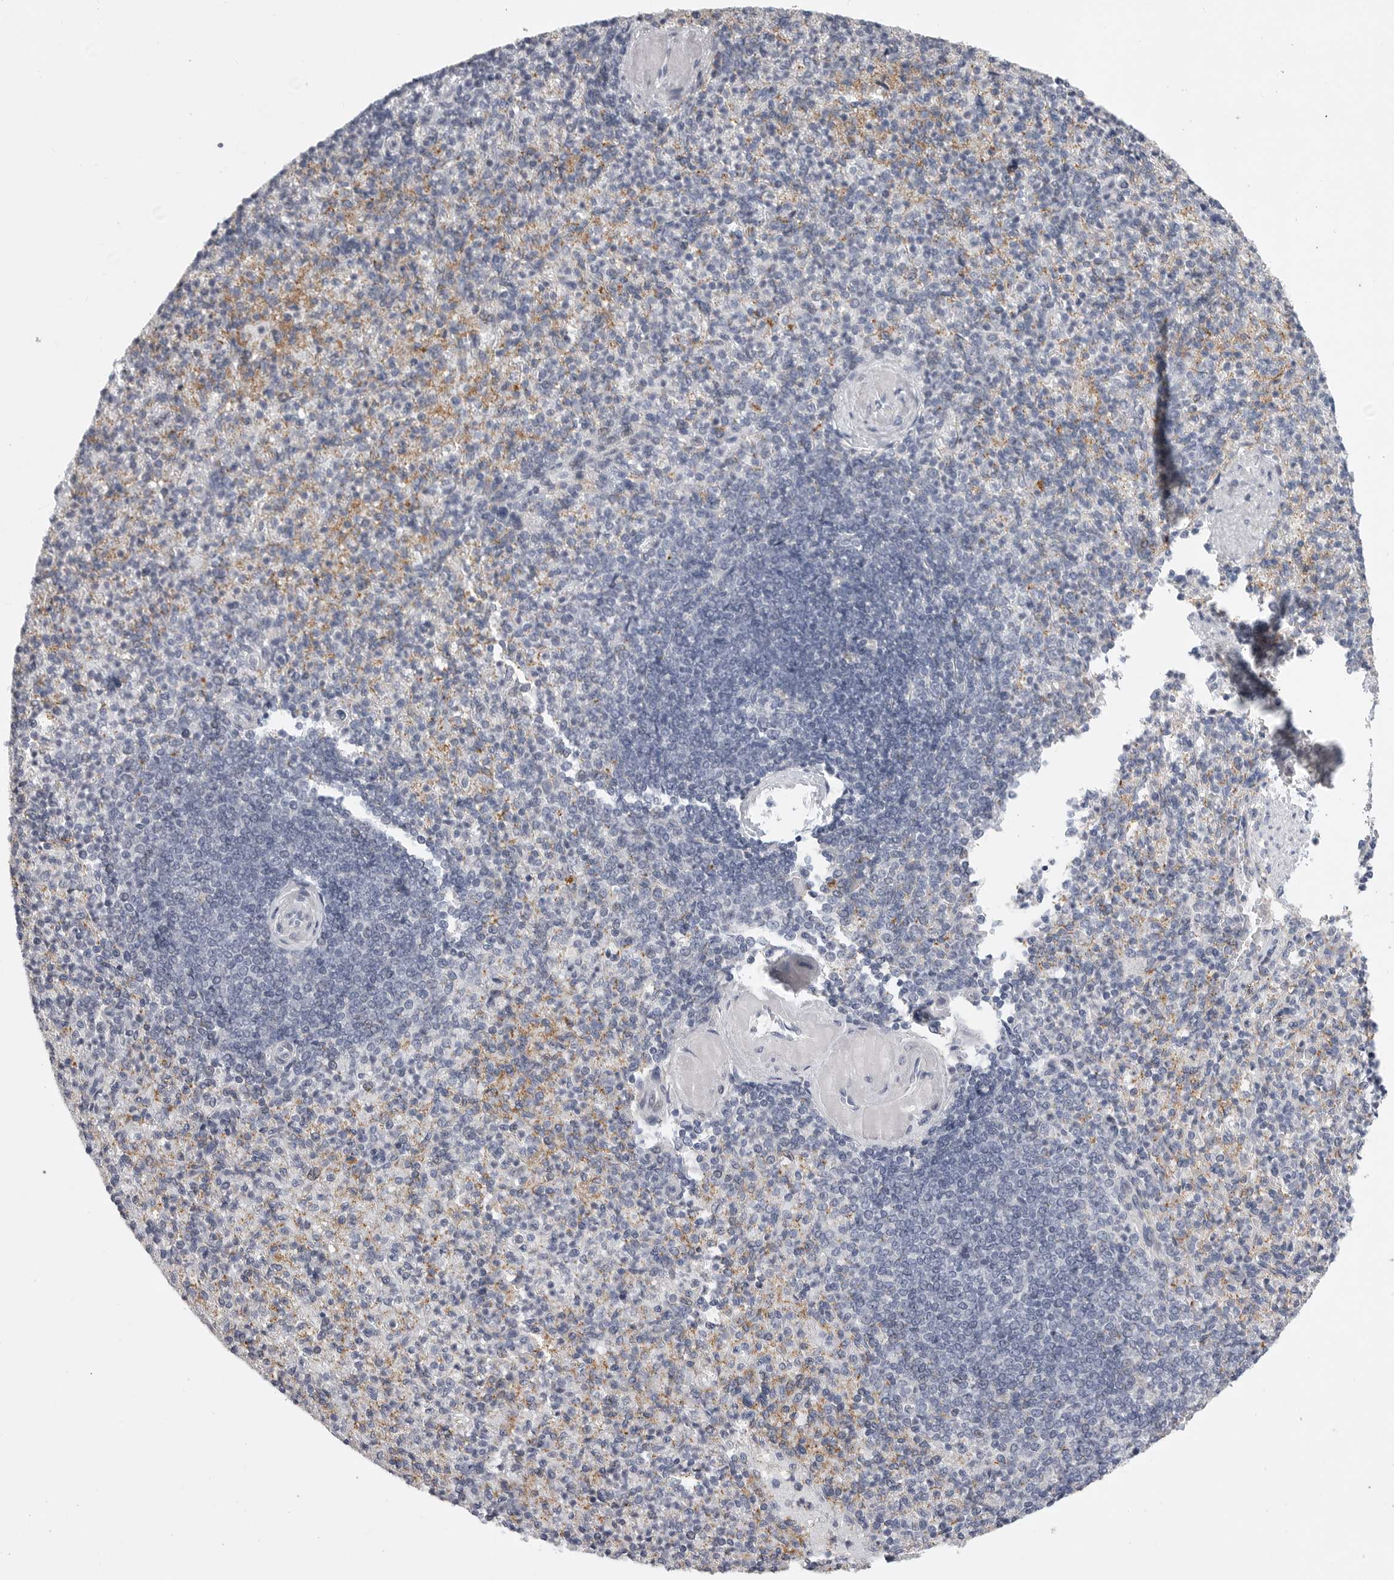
{"staining": {"intensity": "negative", "quantity": "none", "location": "none"}, "tissue": "spleen", "cell_type": "Cells in red pulp", "image_type": "normal", "snomed": [{"axis": "morphology", "description": "Normal tissue, NOS"}, {"axis": "topography", "description": "Spleen"}], "caption": "A histopathology image of spleen stained for a protein demonstrates no brown staining in cells in red pulp. (DAB (3,3'-diaminobenzidine) immunohistochemistry (IHC) with hematoxylin counter stain).", "gene": "FBXO43", "patient": {"sex": "female", "age": 74}}